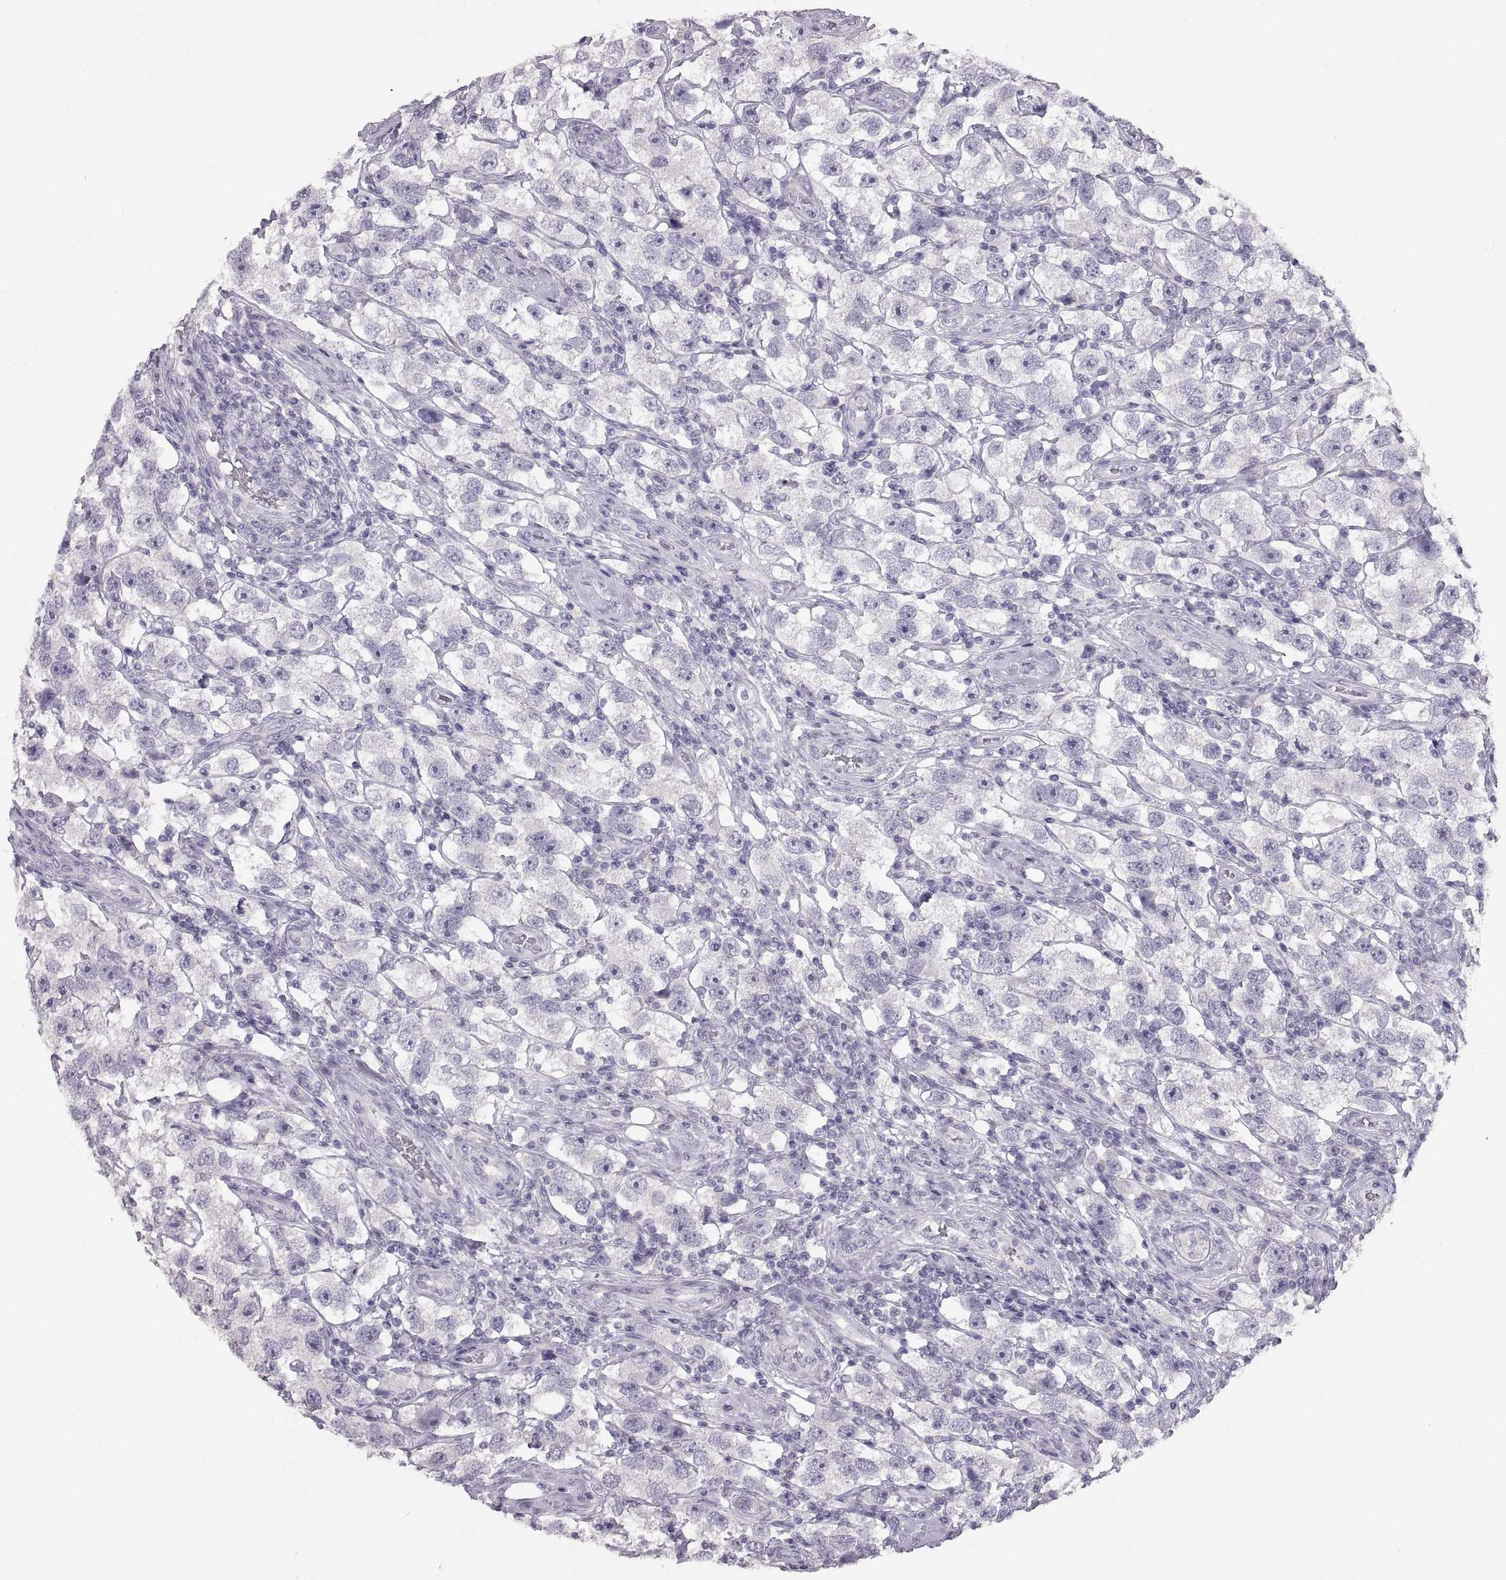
{"staining": {"intensity": "negative", "quantity": "none", "location": "none"}, "tissue": "testis cancer", "cell_type": "Tumor cells", "image_type": "cancer", "snomed": [{"axis": "morphology", "description": "Seminoma, NOS"}, {"axis": "topography", "description": "Testis"}], "caption": "There is no significant expression in tumor cells of testis cancer.", "gene": "WBP2NL", "patient": {"sex": "male", "age": 26}}